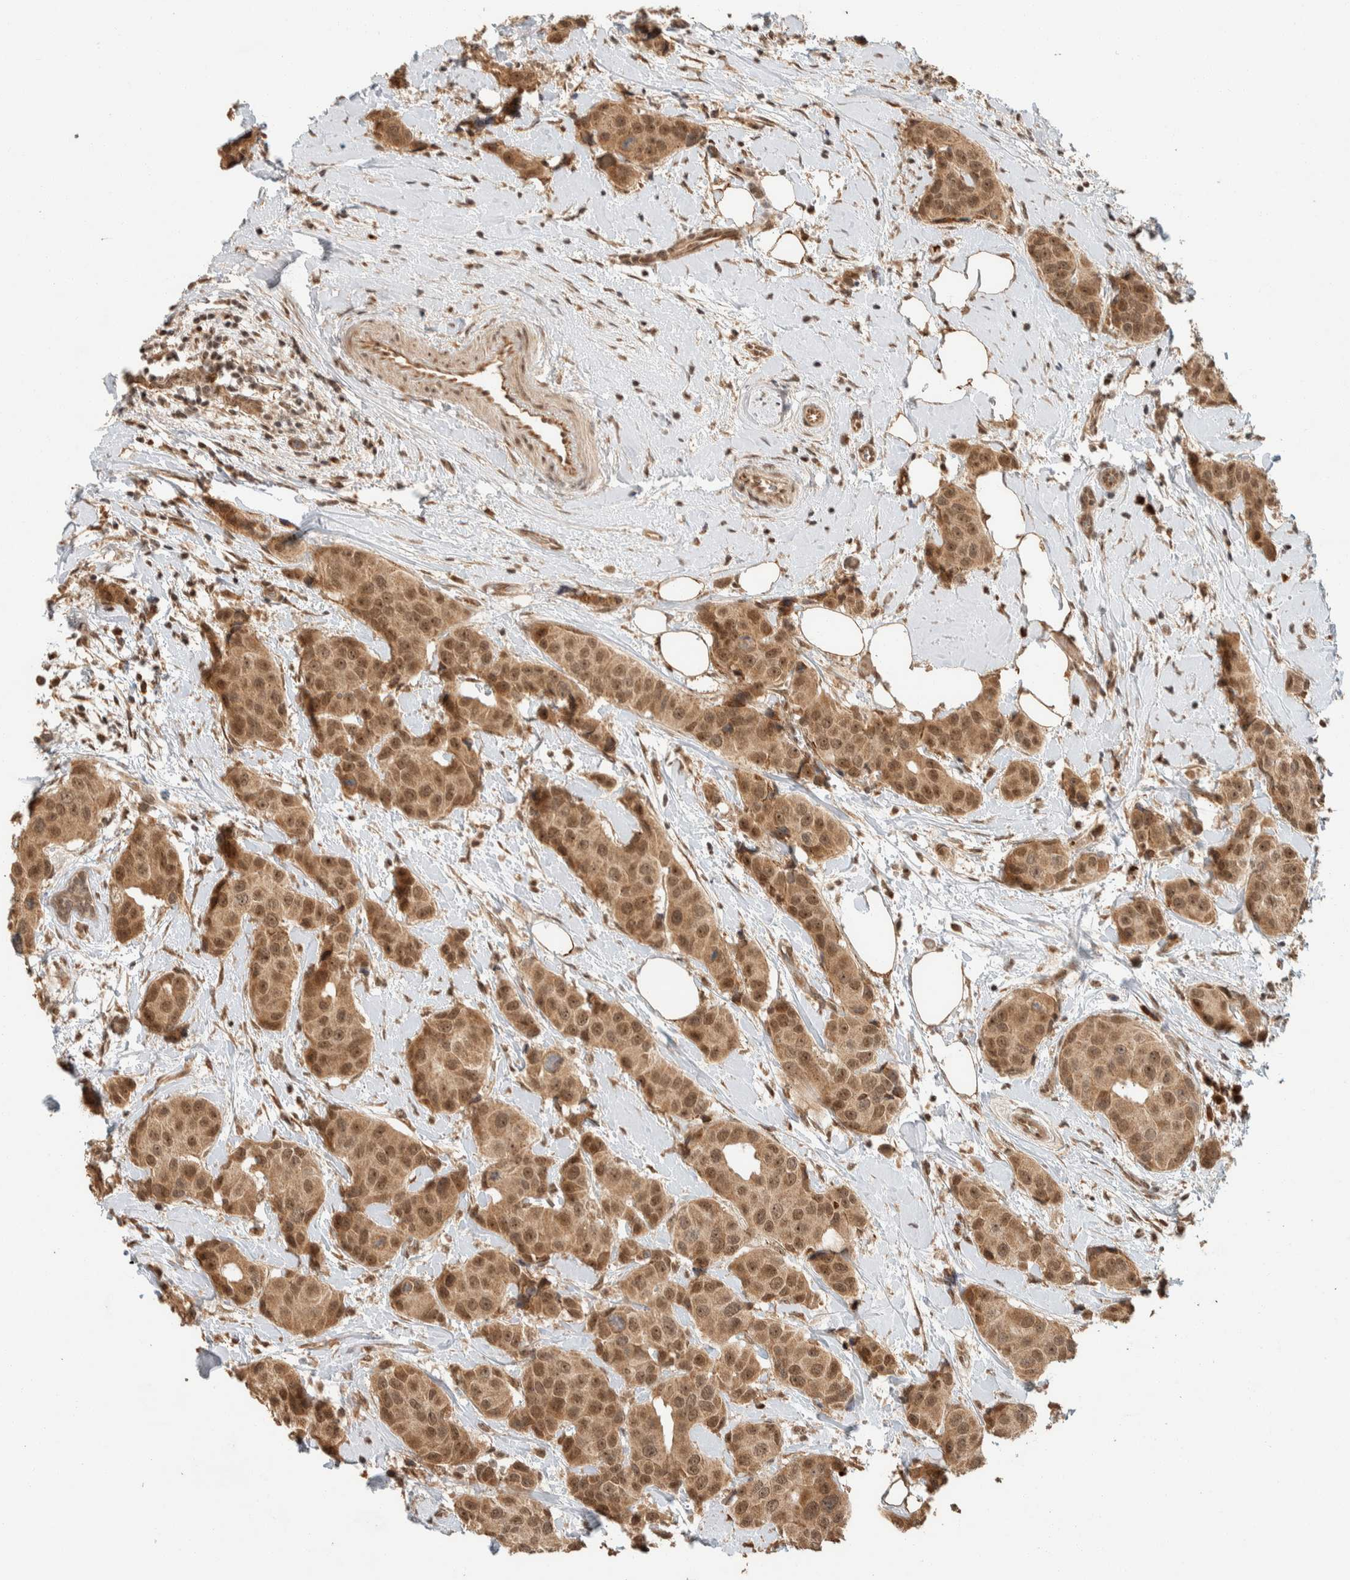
{"staining": {"intensity": "moderate", "quantity": ">75%", "location": "cytoplasmic/membranous,nuclear"}, "tissue": "breast cancer", "cell_type": "Tumor cells", "image_type": "cancer", "snomed": [{"axis": "morphology", "description": "Normal tissue, NOS"}, {"axis": "morphology", "description": "Duct carcinoma"}, {"axis": "topography", "description": "Breast"}], "caption": "Breast cancer (infiltrating ductal carcinoma) stained for a protein reveals moderate cytoplasmic/membranous and nuclear positivity in tumor cells. Immunohistochemistry (ihc) stains the protein of interest in brown and the nuclei are stained blue.", "gene": "ZBTB2", "patient": {"sex": "female", "age": 39}}